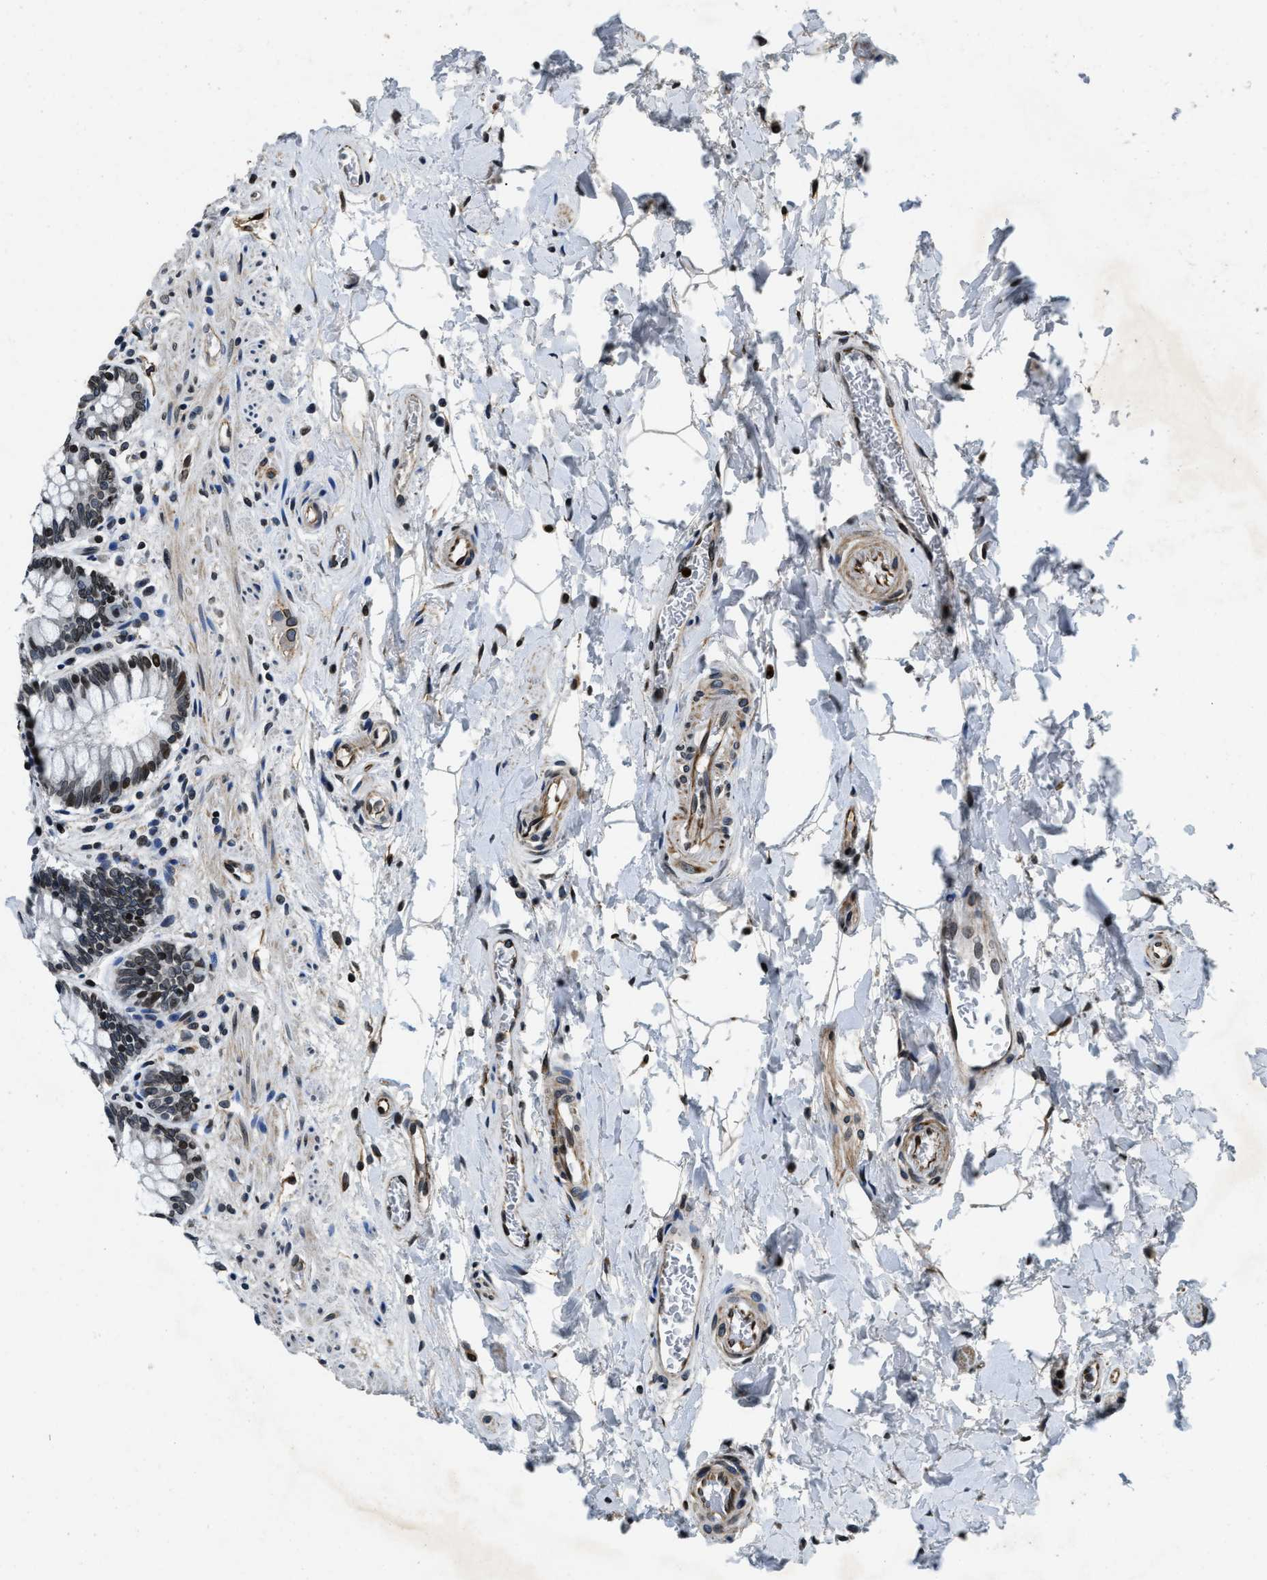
{"staining": {"intensity": "moderate", "quantity": ">75%", "location": "nuclear"}, "tissue": "rectum", "cell_type": "Glandular cells", "image_type": "normal", "snomed": [{"axis": "morphology", "description": "Normal tissue, NOS"}, {"axis": "topography", "description": "Rectum"}], "caption": "Immunohistochemical staining of unremarkable human rectum exhibits >75% levels of moderate nuclear protein positivity in about >75% of glandular cells.", "gene": "ZC3HC1", "patient": {"sex": "male", "age": 64}}